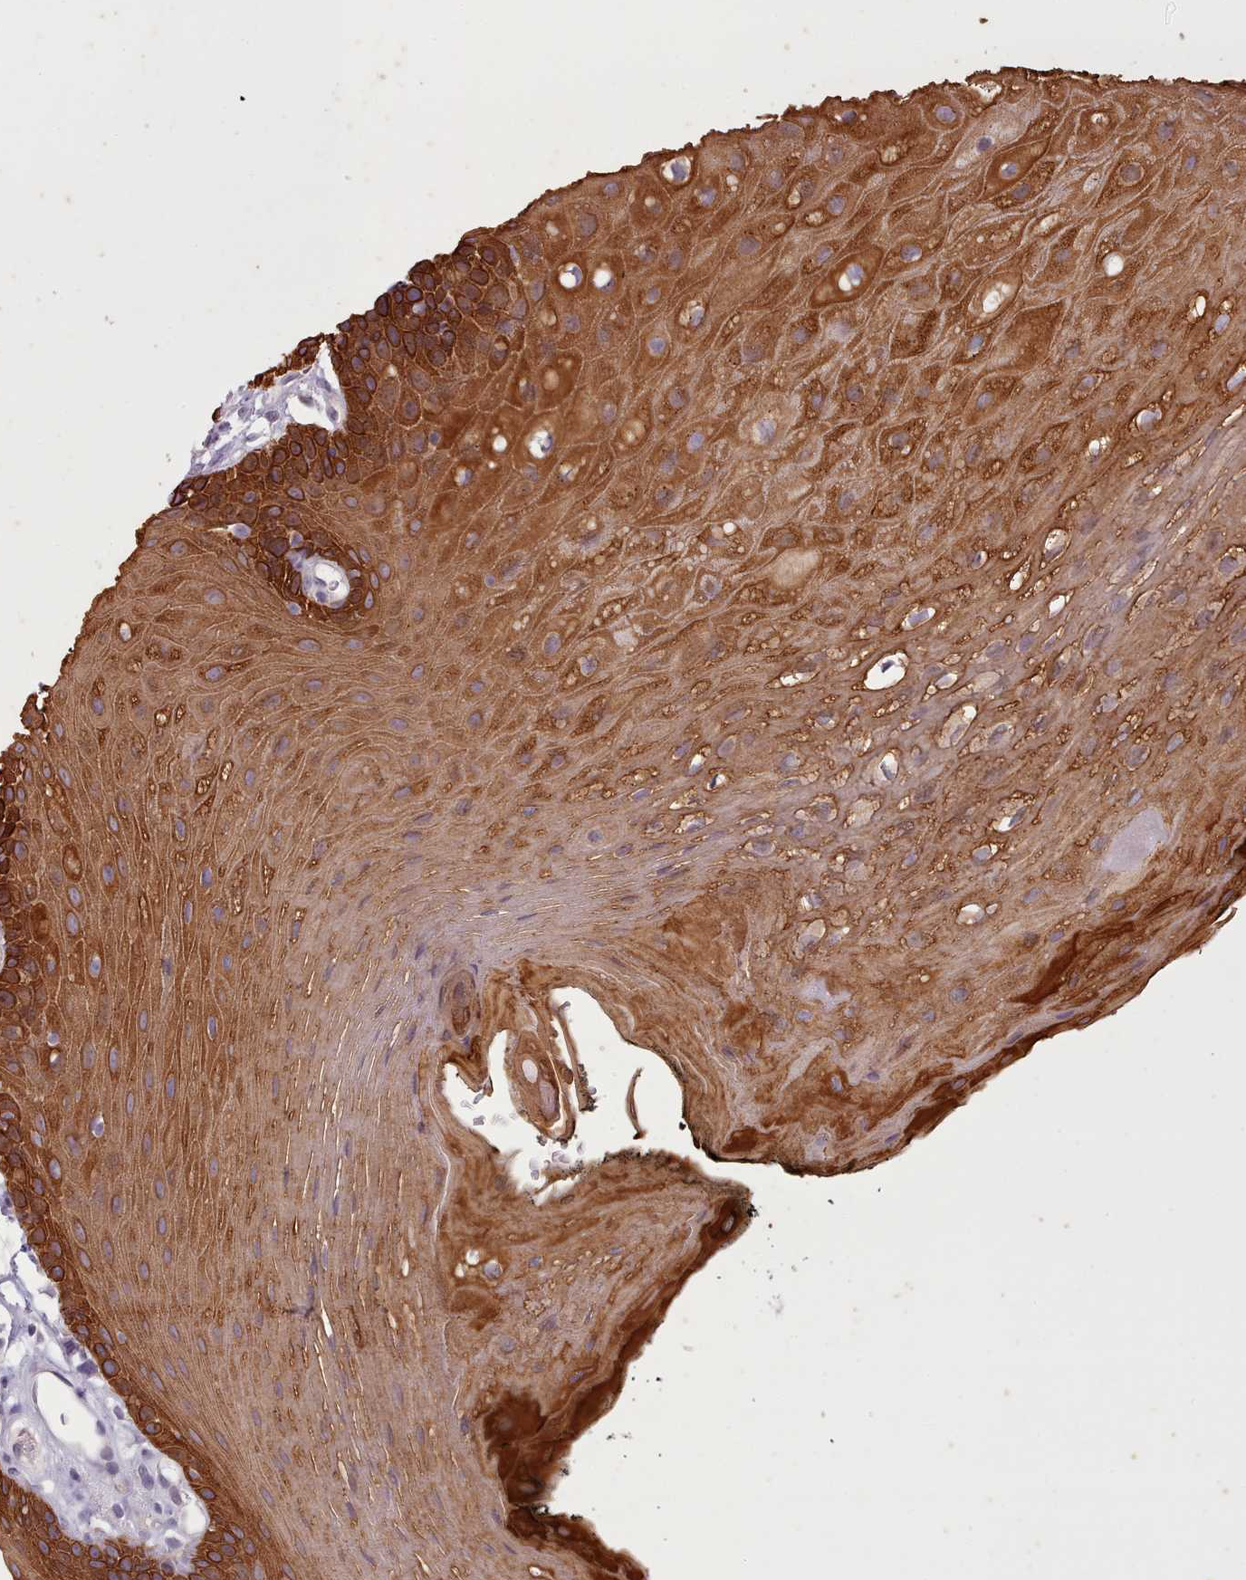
{"staining": {"intensity": "strong", "quantity": ">75%", "location": "cytoplasmic/membranous"}, "tissue": "oral mucosa", "cell_type": "Squamous epithelial cells", "image_type": "normal", "snomed": [{"axis": "morphology", "description": "Normal tissue, NOS"}, {"axis": "topography", "description": "Oral tissue"}, {"axis": "topography", "description": "Tounge, NOS"}], "caption": "High-power microscopy captured an IHC photomicrograph of unremarkable oral mucosa, revealing strong cytoplasmic/membranous positivity in approximately >75% of squamous epithelial cells.", "gene": "PLD4", "patient": {"sex": "female", "age": 81}}